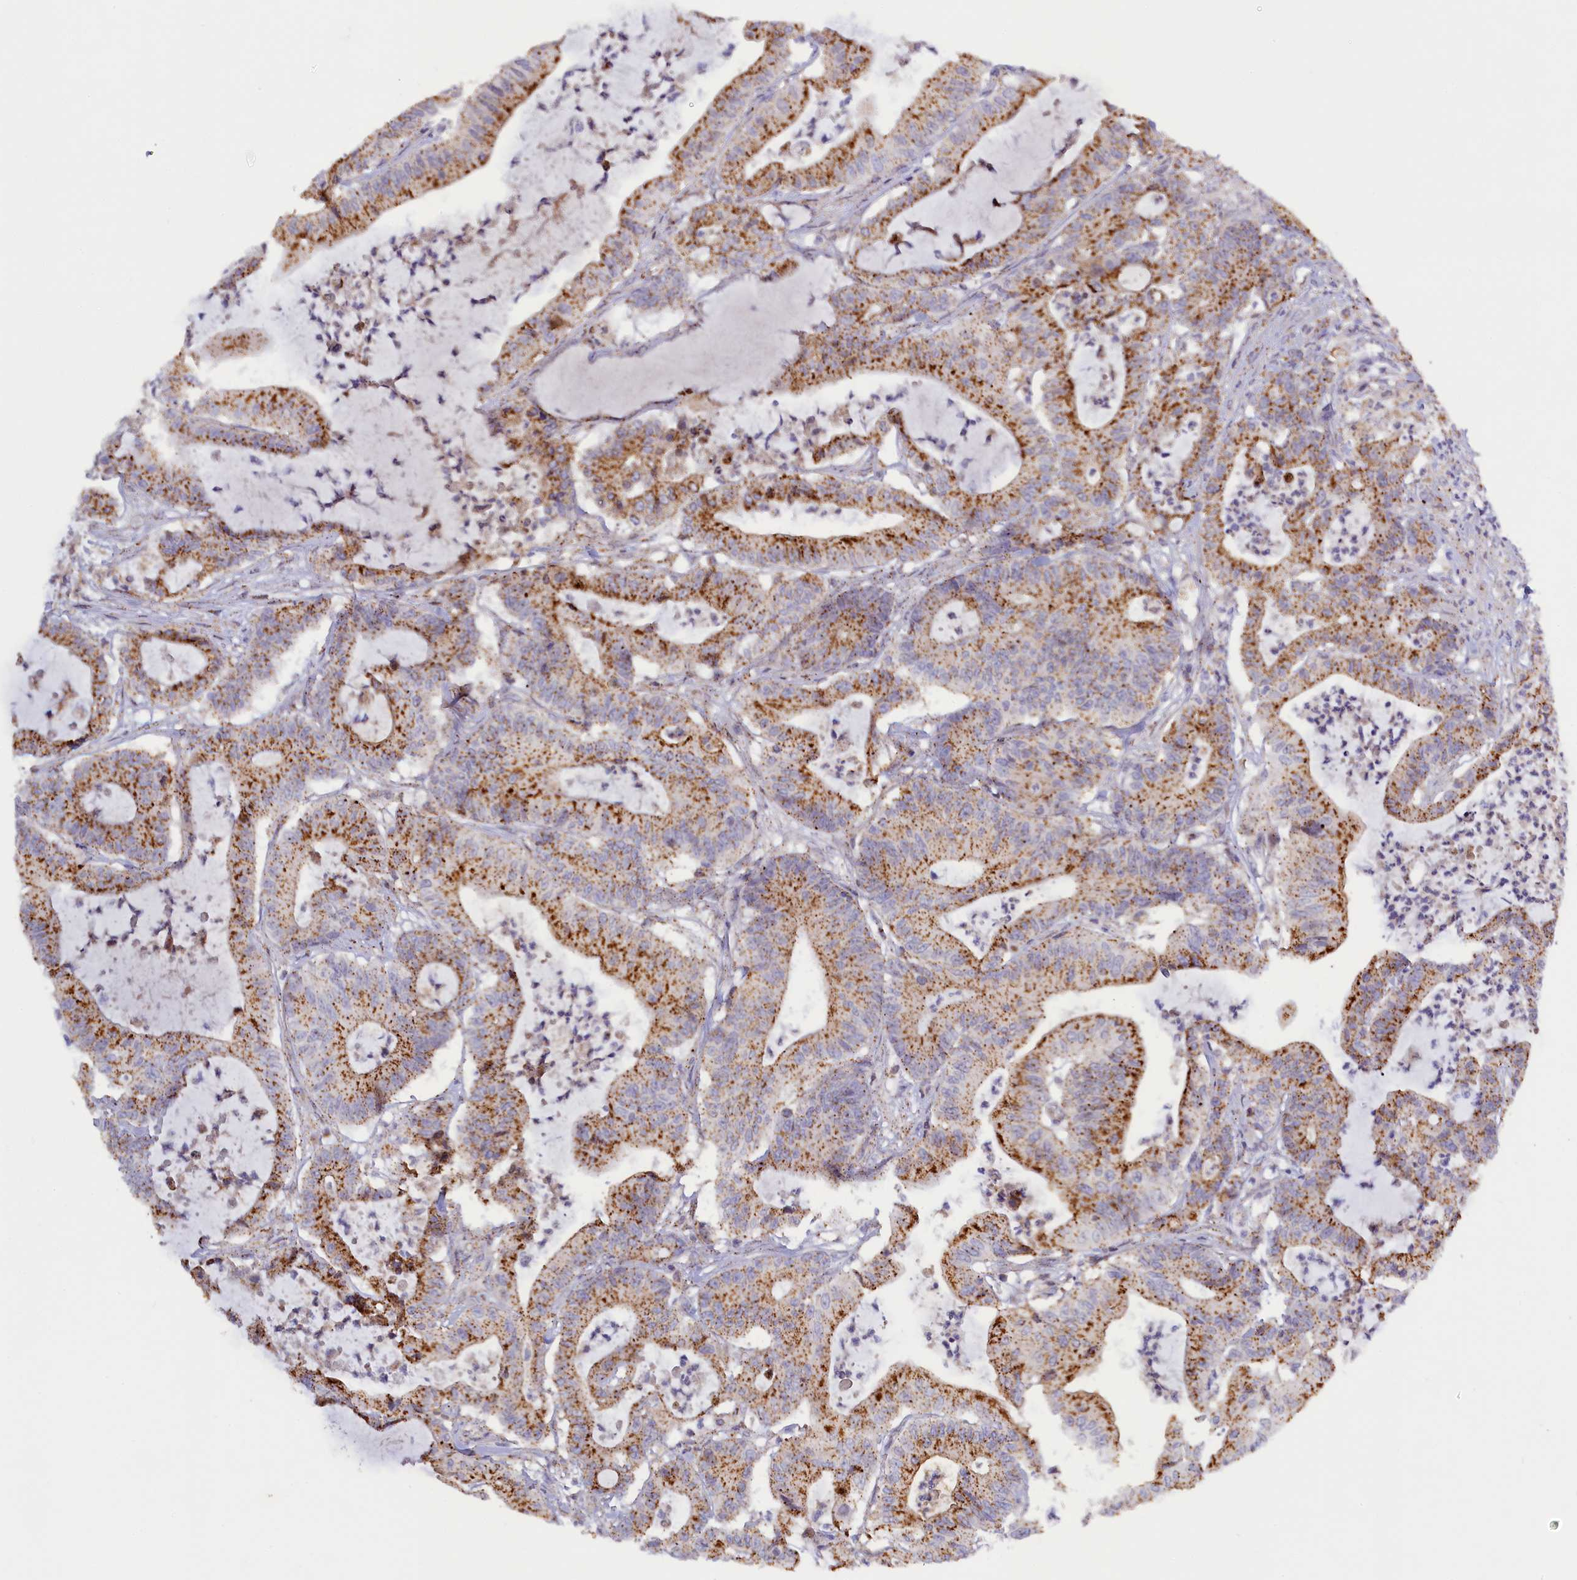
{"staining": {"intensity": "moderate", "quantity": ">75%", "location": "cytoplasmic/membranous"}, "tissue": "colorectal cancer", "cell_type": "Tumor cells", "image_type": "cancer", "snomed": [{"axis": "morphology", "description": "Adenocarcinoma, NOS"}, {"axis": "topography", "description": "Colon"}], "caption": "Immunohistochemical staining of colorectal cancer (adenocarcinoma) shows medium levels of moderate cytoplasmic/membranous protein expression in approximately >75% of tumor cells.", "gene": "HYKK", "patient": {"sex": "female", "age": 84}}